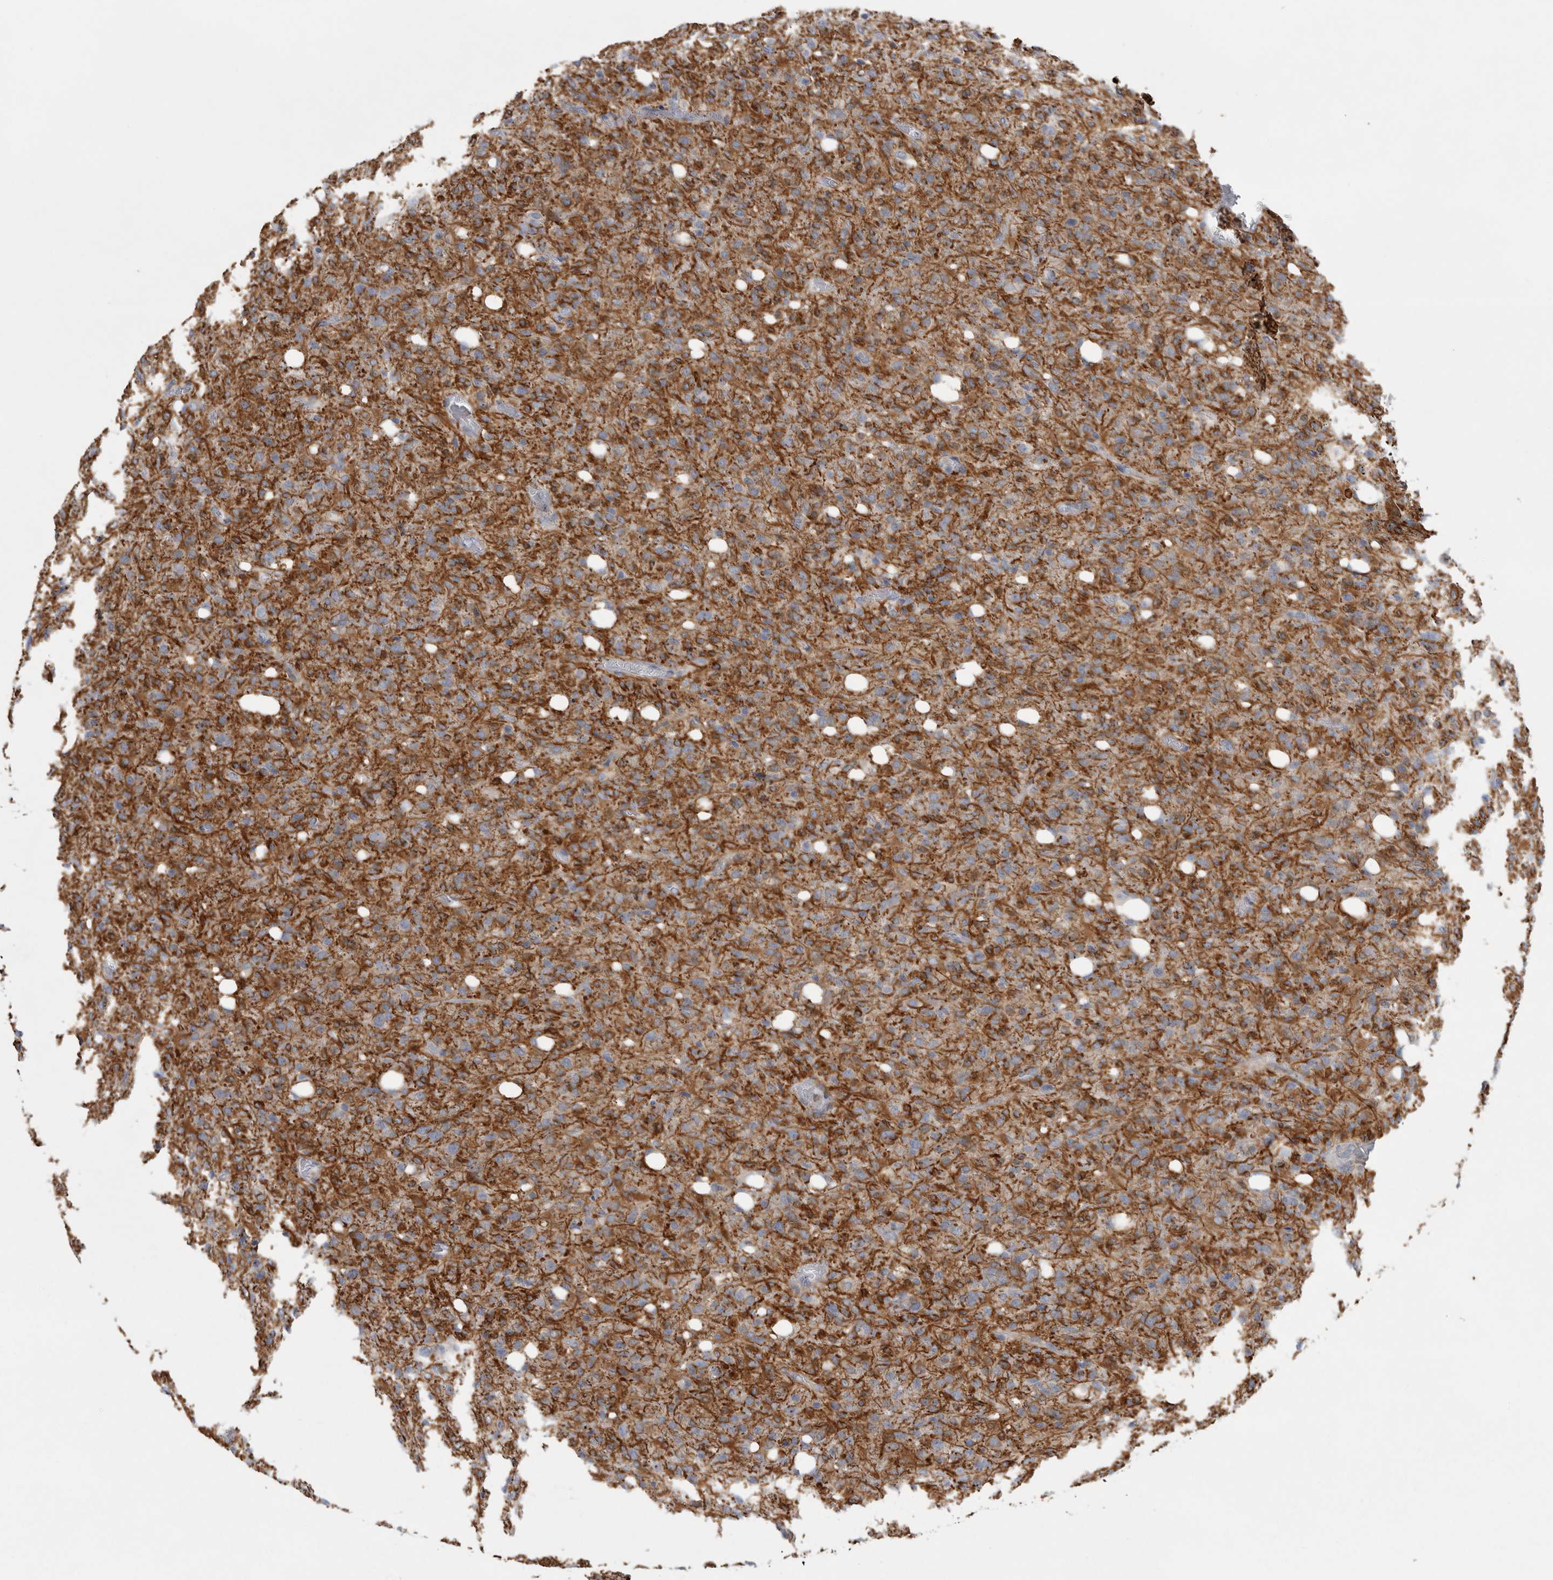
{"staining": {"intensity": "moderate", "quantity": ">75%", "location": "cytoplasmic/membranous"}, "tissue": "glioma", "cell_type": "Tumor cells", "image_type": "cancer", "snomed": [{"axis": "morphology", "description": "Glioma, malignant, High grade"}, {"axis": "topography", "description": "Brain"}], "caption": "Immunohistochemistry photomicrograph of glioma stained for a protein (brown), which exhibits medium levels of moderate cytoplasmic/membranous positivity in approximately >75% of tumor cells.", "gene": "ATXN2", "patient": {"sex": "female", "age": 57}}